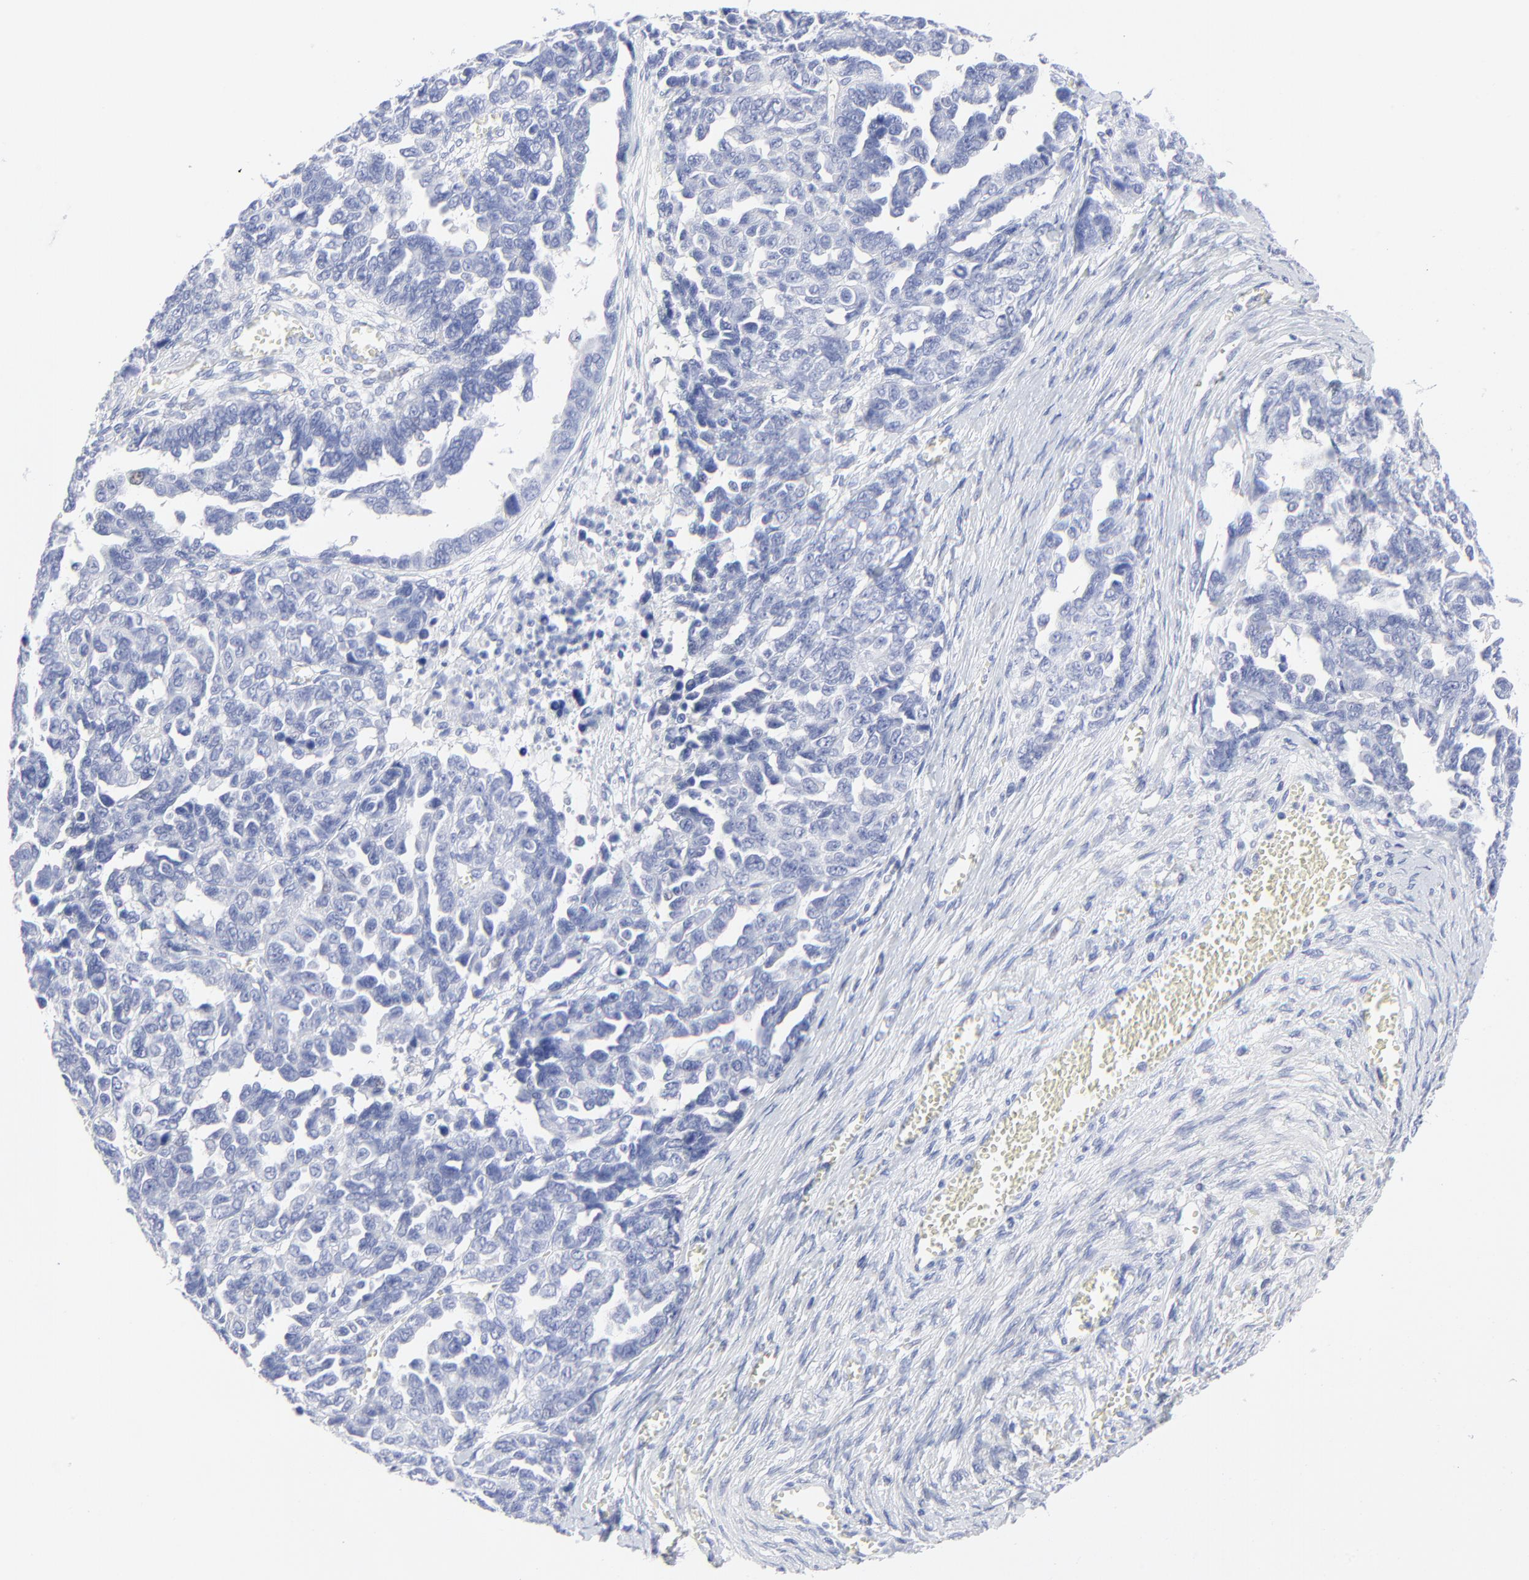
{"staining": {"intensity": "negative", "quantity": "none", "location": "none"}, "tissue": "ovarian cancer", "cell_type": "Tumor cells", "image_type": "cancer", "snomed": [{"axis": "morphology", "description": "Cystadenocarcinoma, serous, NOS"}, {"axis": "topography", "description": "Ovary"}], "caption": "Tumor cells show no significant protein expression in ovarian serous cystadenocarcinoma.", "gene": "PSD3", "patient": {"sex": "female", "age": 69}}